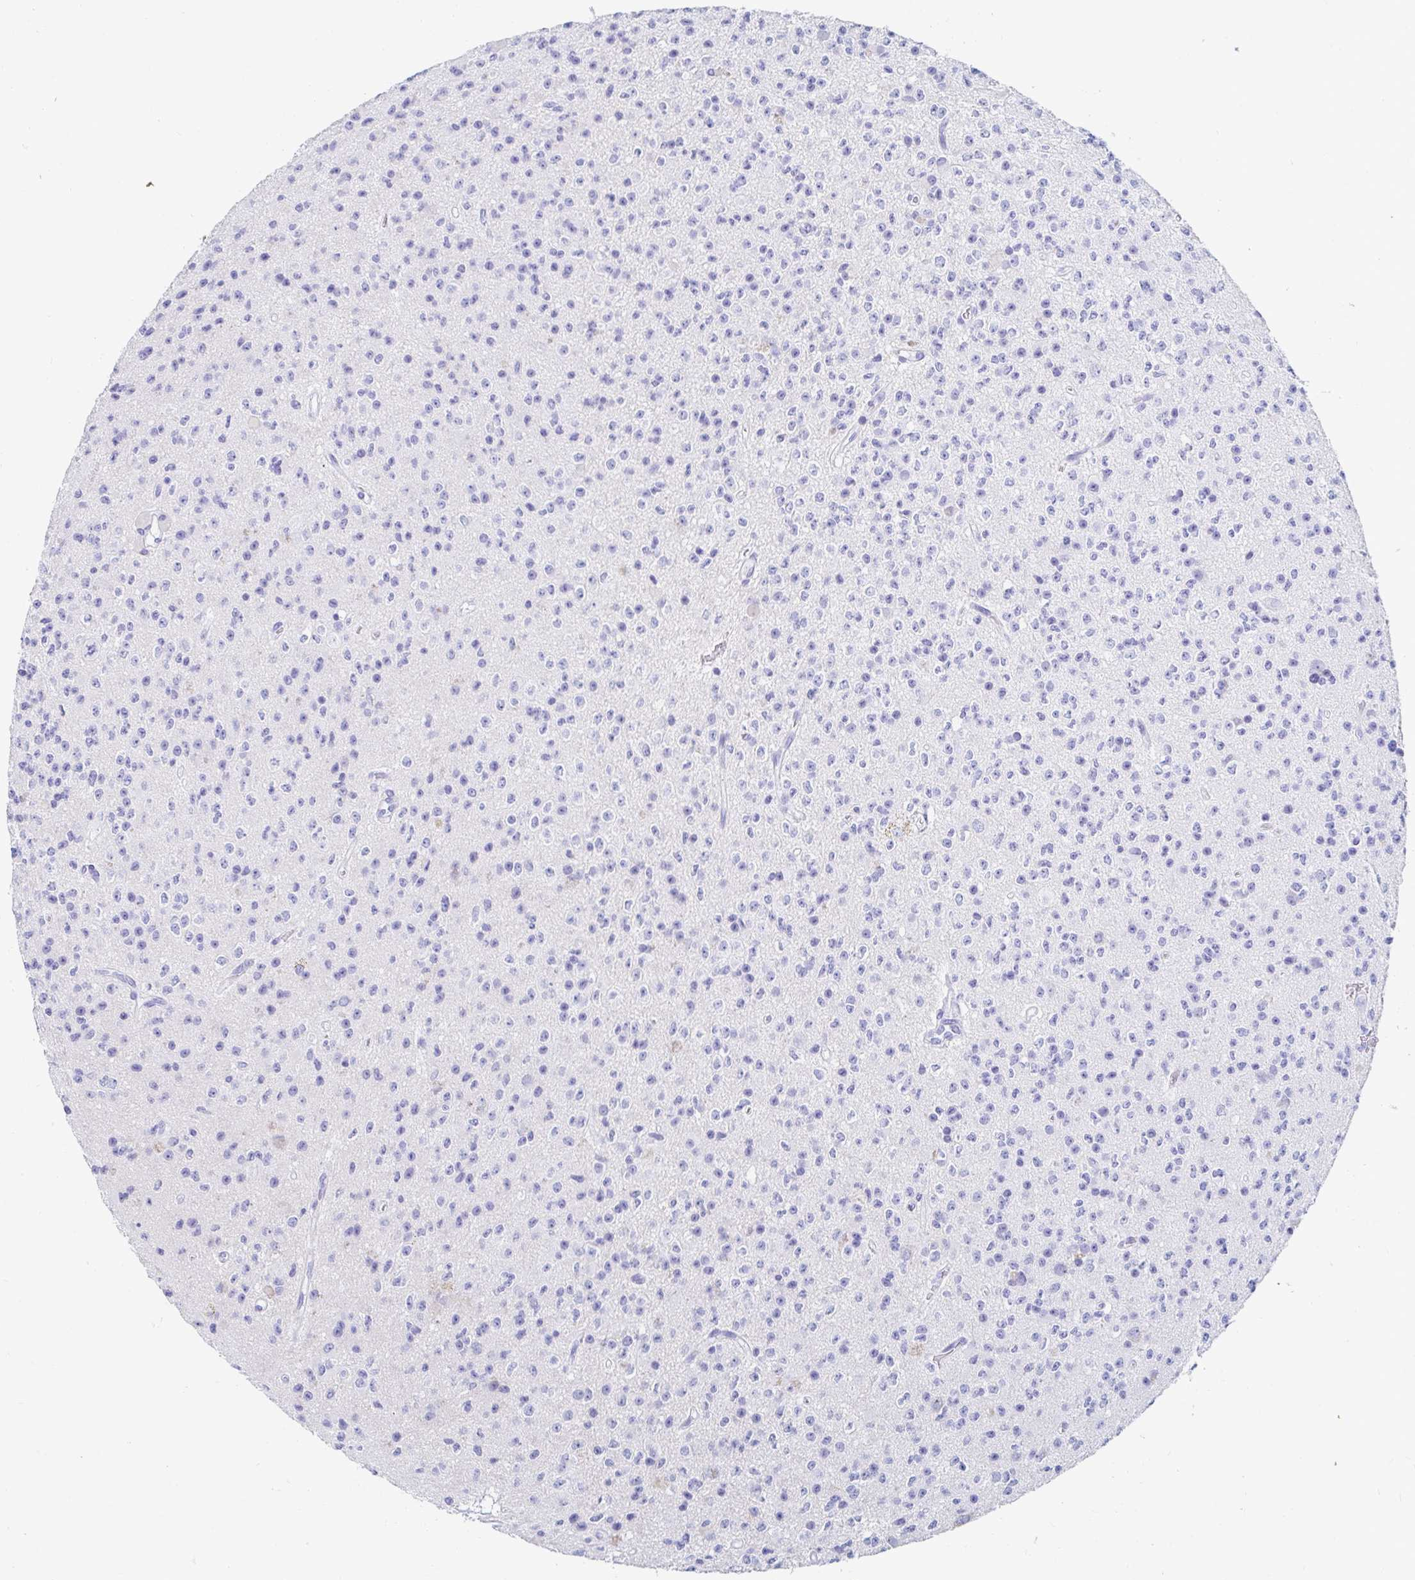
{"staining": {"intensity": "negative", "quantity": "none", "location": "none"}, "tissue": "glioma", "cell_type": "Tumor cells", "image_type": "cancer", "snomed": [{"axis": "morphology", "description": "Glioma, malignant, High grade"}, {"axis": "topography", "description": "Brain"}], "caption": "Immunohistochemistry (IHC) image of human malignant glioma (high-grade) stained for a protein (brown), which shows no staining in tumor cells.", "gene": "C4orf17", "patient": {"sex": "male", "age": 36}}